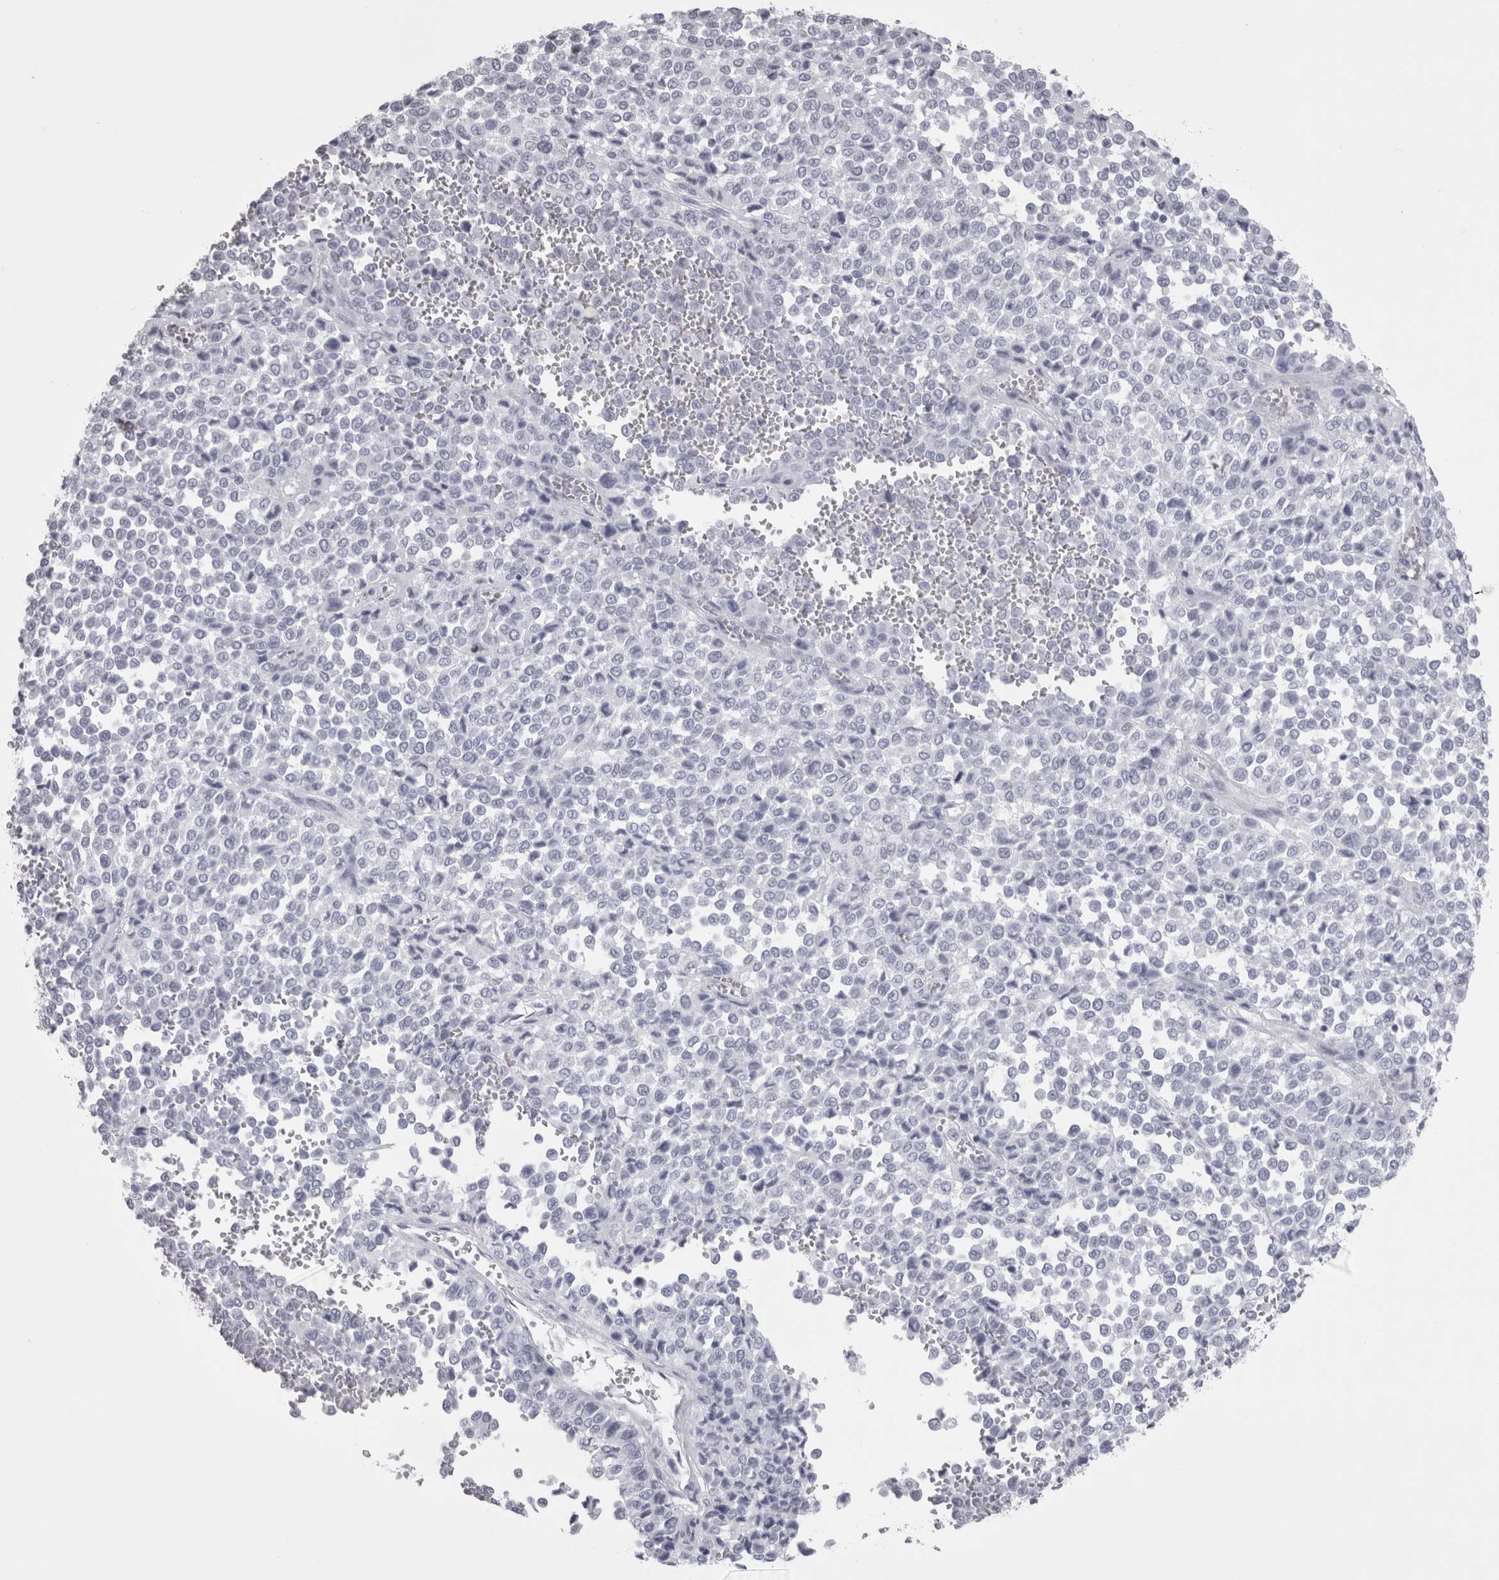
{"staining": {"intensity": "negative", "quantity": "none", "location": "none"}, "tissue": "melanoma", "cell_type": "Tumor cells", "image_type": "cancer", "snomed": [{"axis": "morphology", "description": "Malignant melanoma, Metastatic site"}, {"axis": "topography", "description": "Pancreas"}], "caption": "The micrograph demonstrates no significant expression in tumor cells of malignant melanoma (metastatic site). Brightfield microscopy of IHC stained with DAB (3,3'-diaminobenzidine) (brown) and hematoxylin (blue), captured at high magnification.", "gene": "SKAP1", "patient": {"sex": "female", "age": 30}}